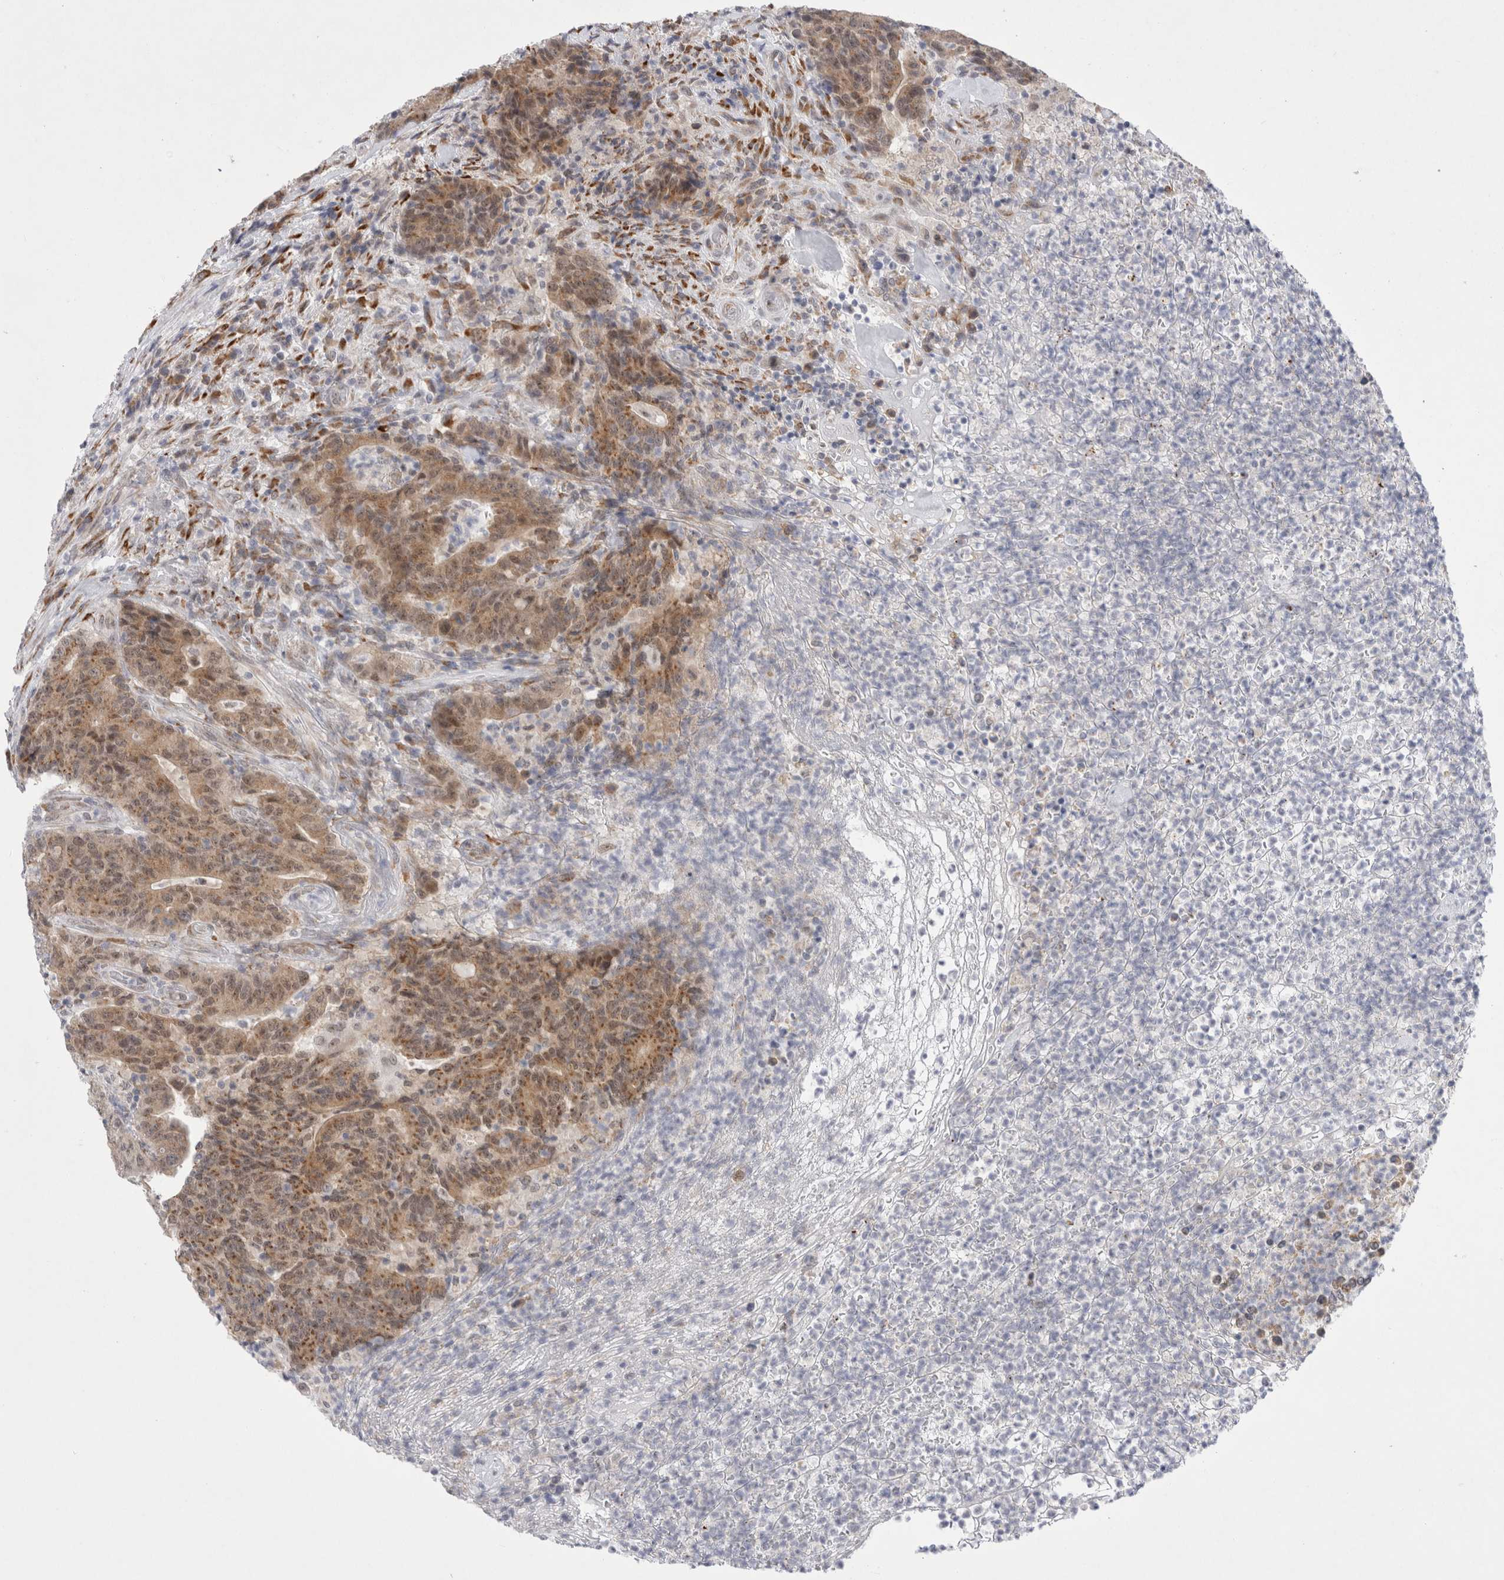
{"staining": {"intensity": "moderate", "quantity": ">75%", "location": "cytoplasmic/membranous,nuclear"}, "tissue": "colorectal cancer", "cell_type": "Tumor cells", "image_type": "cancer", "snomed": [{"axis": "morphology", "description": "Normal tissue, NOS"}, {"axis": "morphology", "description": "Adenocarcinoma, NOS"}, {"axis": "topography", "description": "Colon"}], "caption": "IHC of colorectal cancer shows medium levels of moderate cytoplasmic/membranous and nuclear staining in about >75% of tumor cells.", "gene": "TRMT1L", "patient": {"sex": "female", "age": 75}}